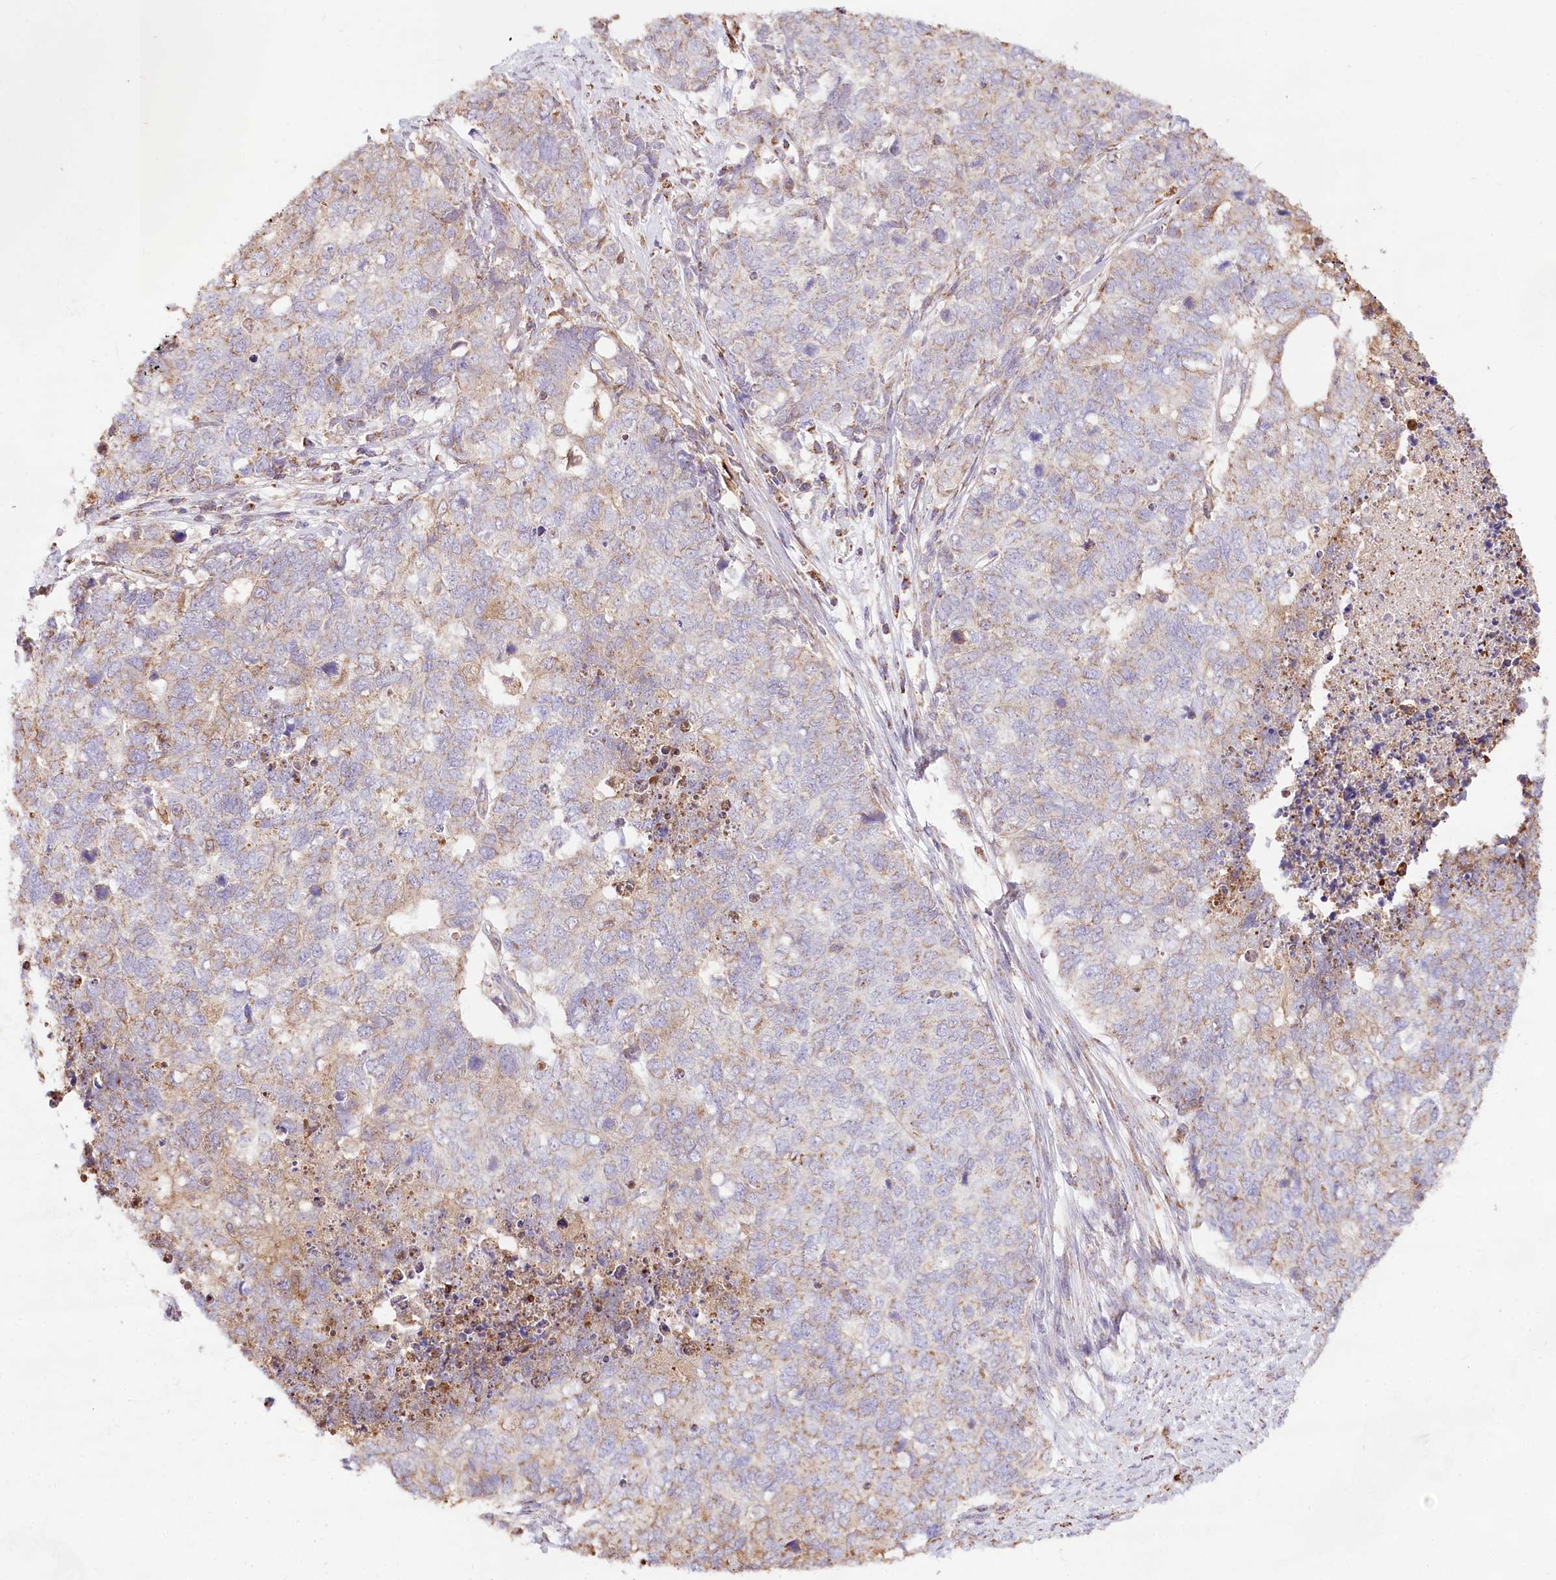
{"staining": {"intensity": "weak", "quantity": "25%-75%", "location": "cytoplasmic/membranous"}, "tissue": "cervical cancer", "cell_type": "Tumor cells", "image_type": "cancer", "snomed": [{"axis": "morphology", "description": "Squamous cell carcinoma, NOS"}, {"axis": "topography", "description": "Cervix"}], "caption": "Weak cytoplasmic/membranous expression is seen in approximately 25%-75% of tumor cells in cervical cancer (squamous cell carcinoma). (Brightfield microscopy of DAB IHC at high magnification).", "gene": "TASOR2", "patient": {"sex": "female", "age": 63}}